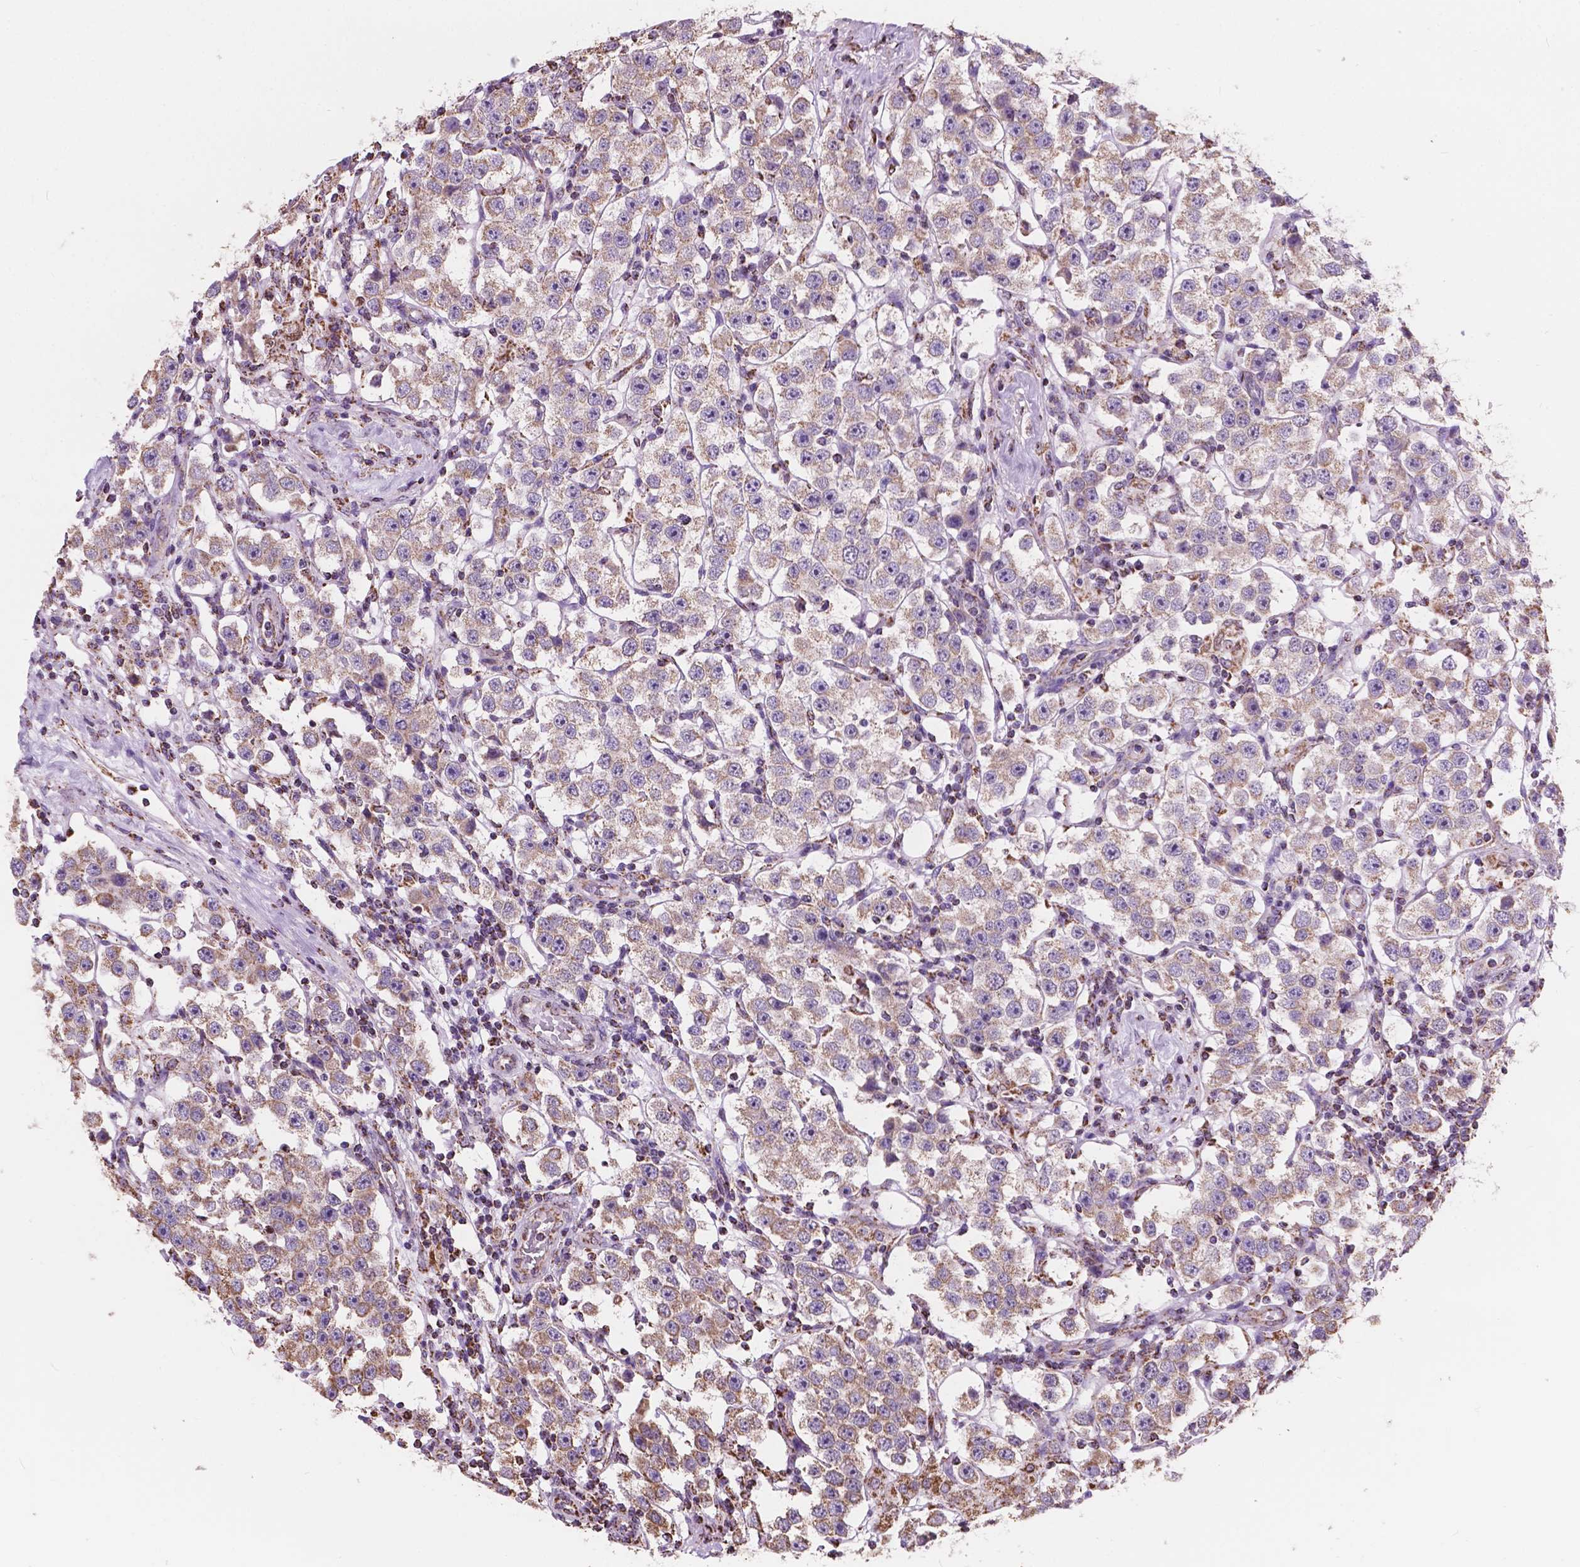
{"staining": {"intensity": "weak", "quantity": ">75%", "location": "cytoplasmic/membranous"}, "tissue": "testis cancer", "cell_type": "Tumor cells", "image_type": "cancer", "snomed": [{"axis": "morphology", "description": "Seminoma, NOS"}, {"axis": "topography", "description": "Testis"}], "caption": "An IHC histopathology image of tumor tissue is shown. Protein staining in brown highlights weak cytoplasmic/membranous positivity in testis cancer within tumor cells. (DAB (3,3'-diaminobenzidine) IHC, brown staining for protein, blue staining for nuclei).", "gene": "SCOC", "patient": {"sex": "male", "age": 37}}